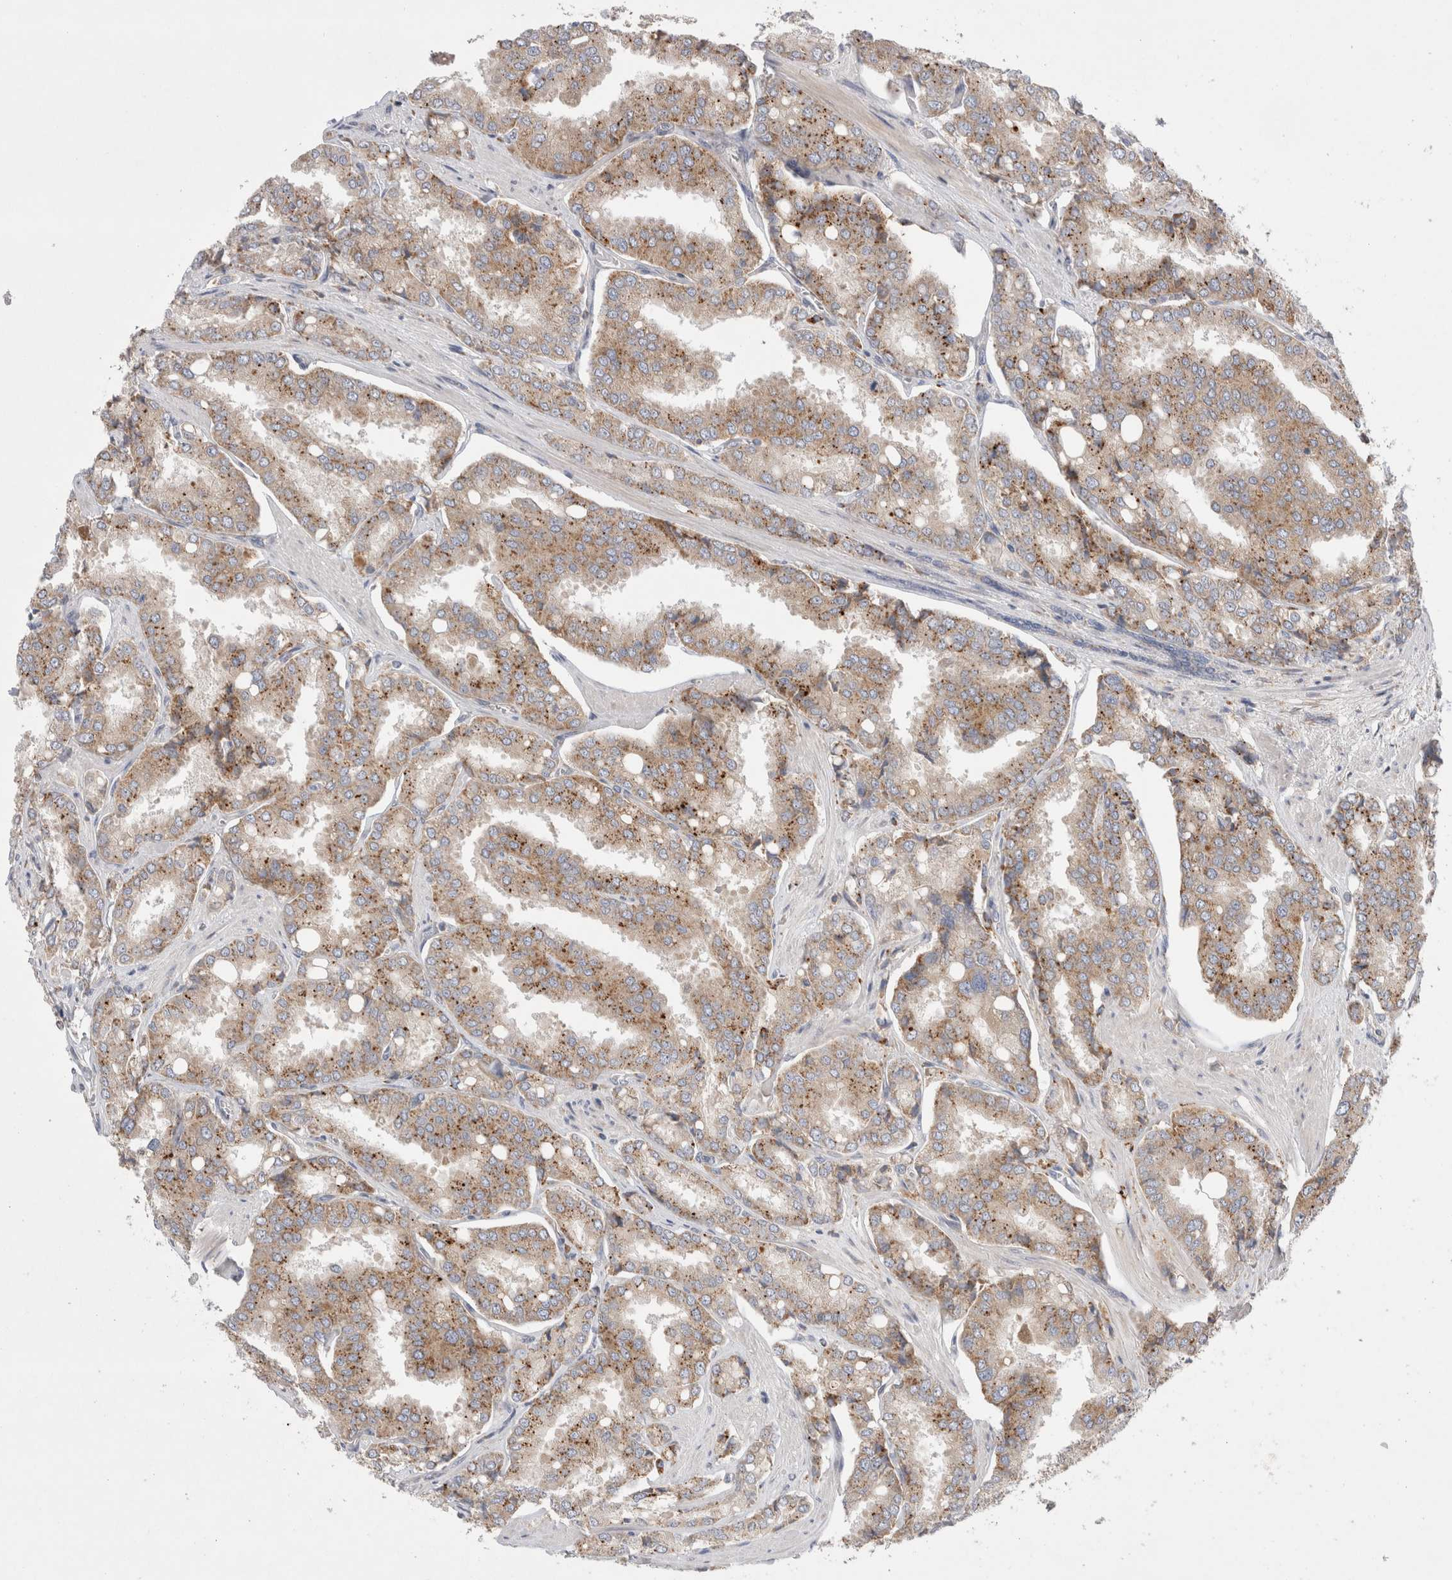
{"staining": {"intensity": "moderate", "quantity": "25%-75%", "location": "cytoplasmic/membranous"}, "tissue": "prostate cancer", "cell_type": "Tumor cells", "image_type": "cancer", "snomed": [{"axis": "morphology", "description": "Adenocarcinoma, High grade"}, {"axis": "topography", "description": "Prostate"}], "caption": "A brown stain highlights moderate cytoplasmic/membranous expression of a protein in prostate cancer tumor cells.", "gene": "TBC1D16", "patient": {"sex": "male", "age": 50}}